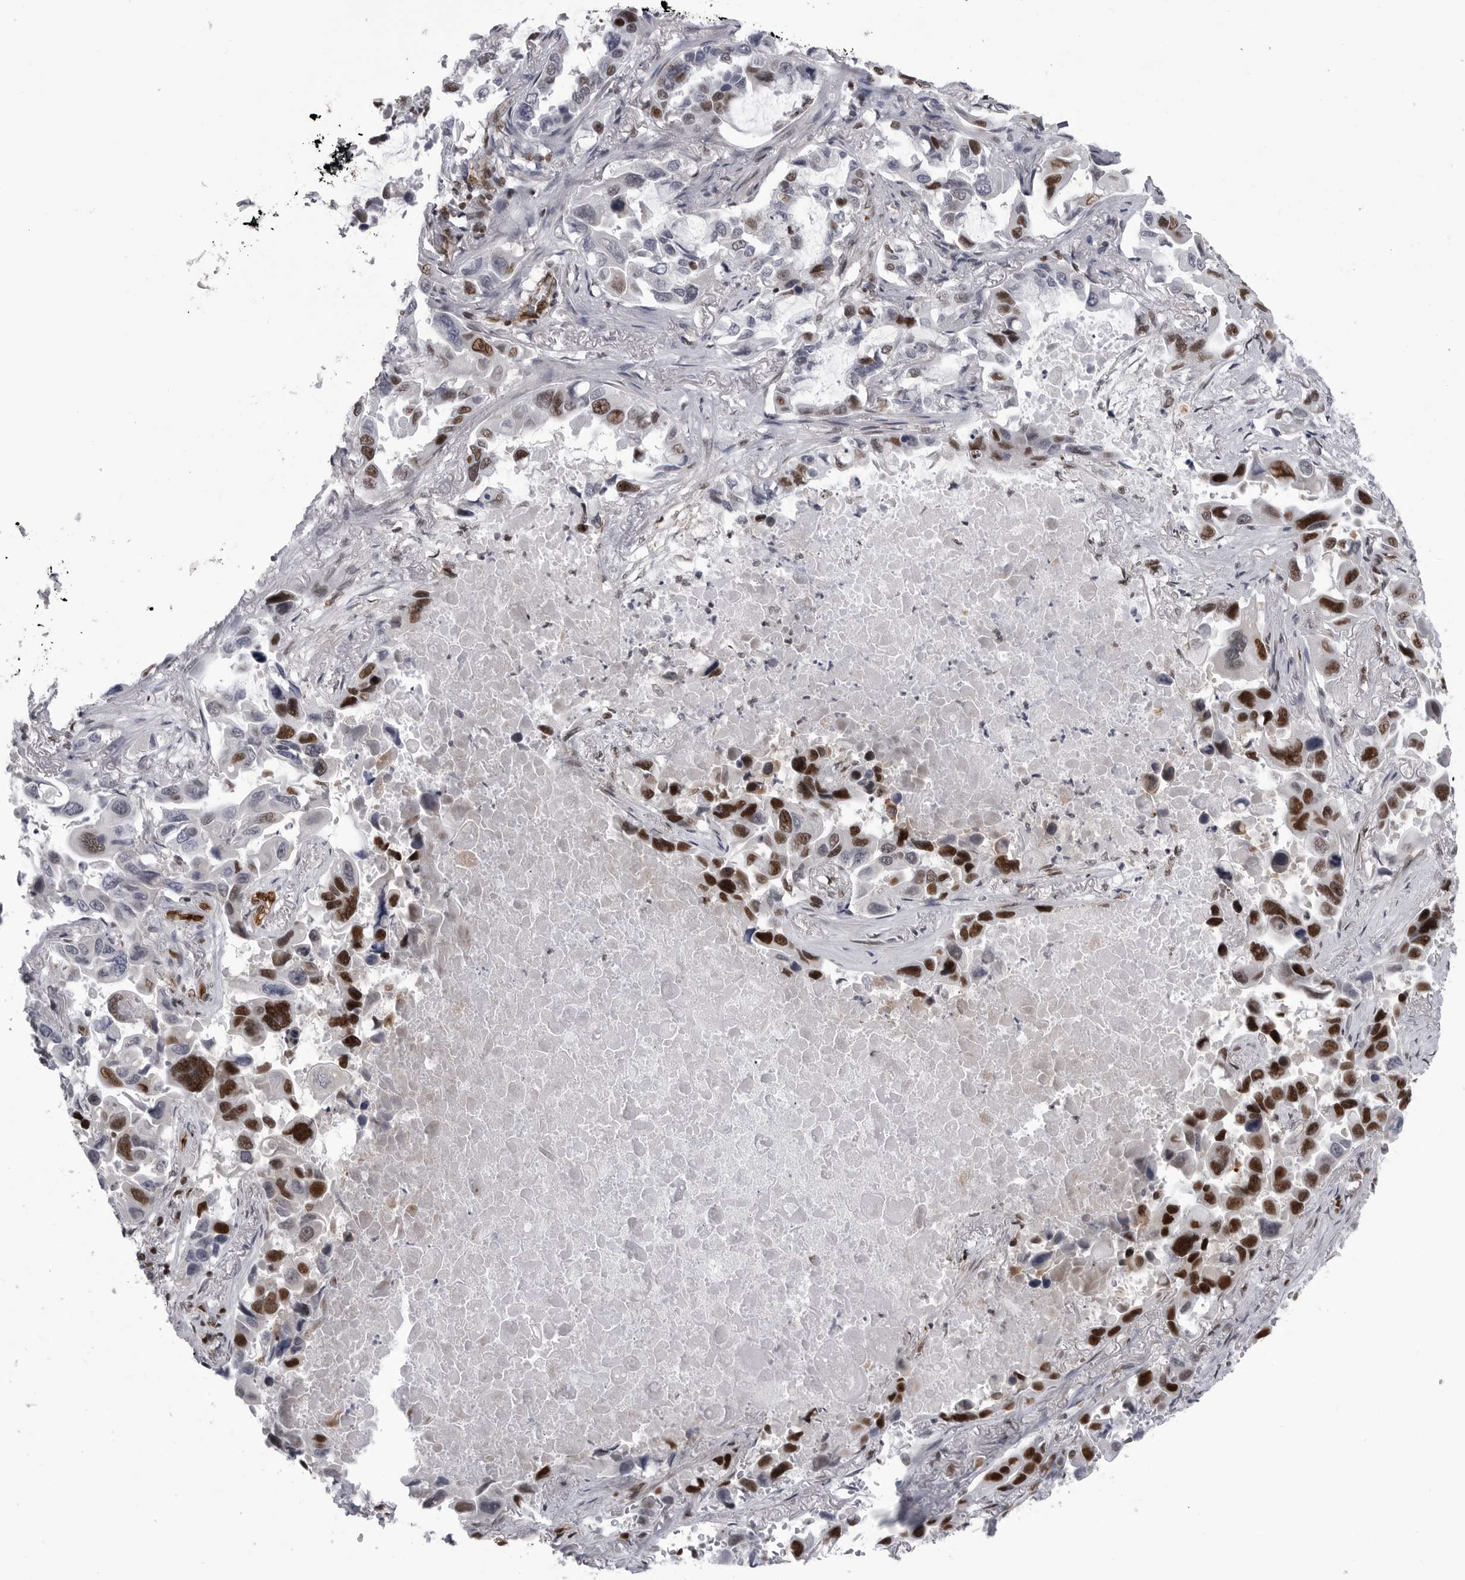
{"staining": {"intensity": "strong", "quantity": "25%-75%", "location": "nuclear"}, "tissue": "lung cancer", "cell_type": "Tumor cells", "image_type": "cancer", "snomed": [{"axis": "morphology", "description": "Adenocarcinoma, NOS"}, {"axis": "topography", "description": "Lung"}], "caption": "A photomicrograph of adenocarcinoma (lung) stained for a protein displays strong nuclear brown staining in tumor cells.", "gene": "RNF26", "patient": {"sex": "male", "age": 64}}